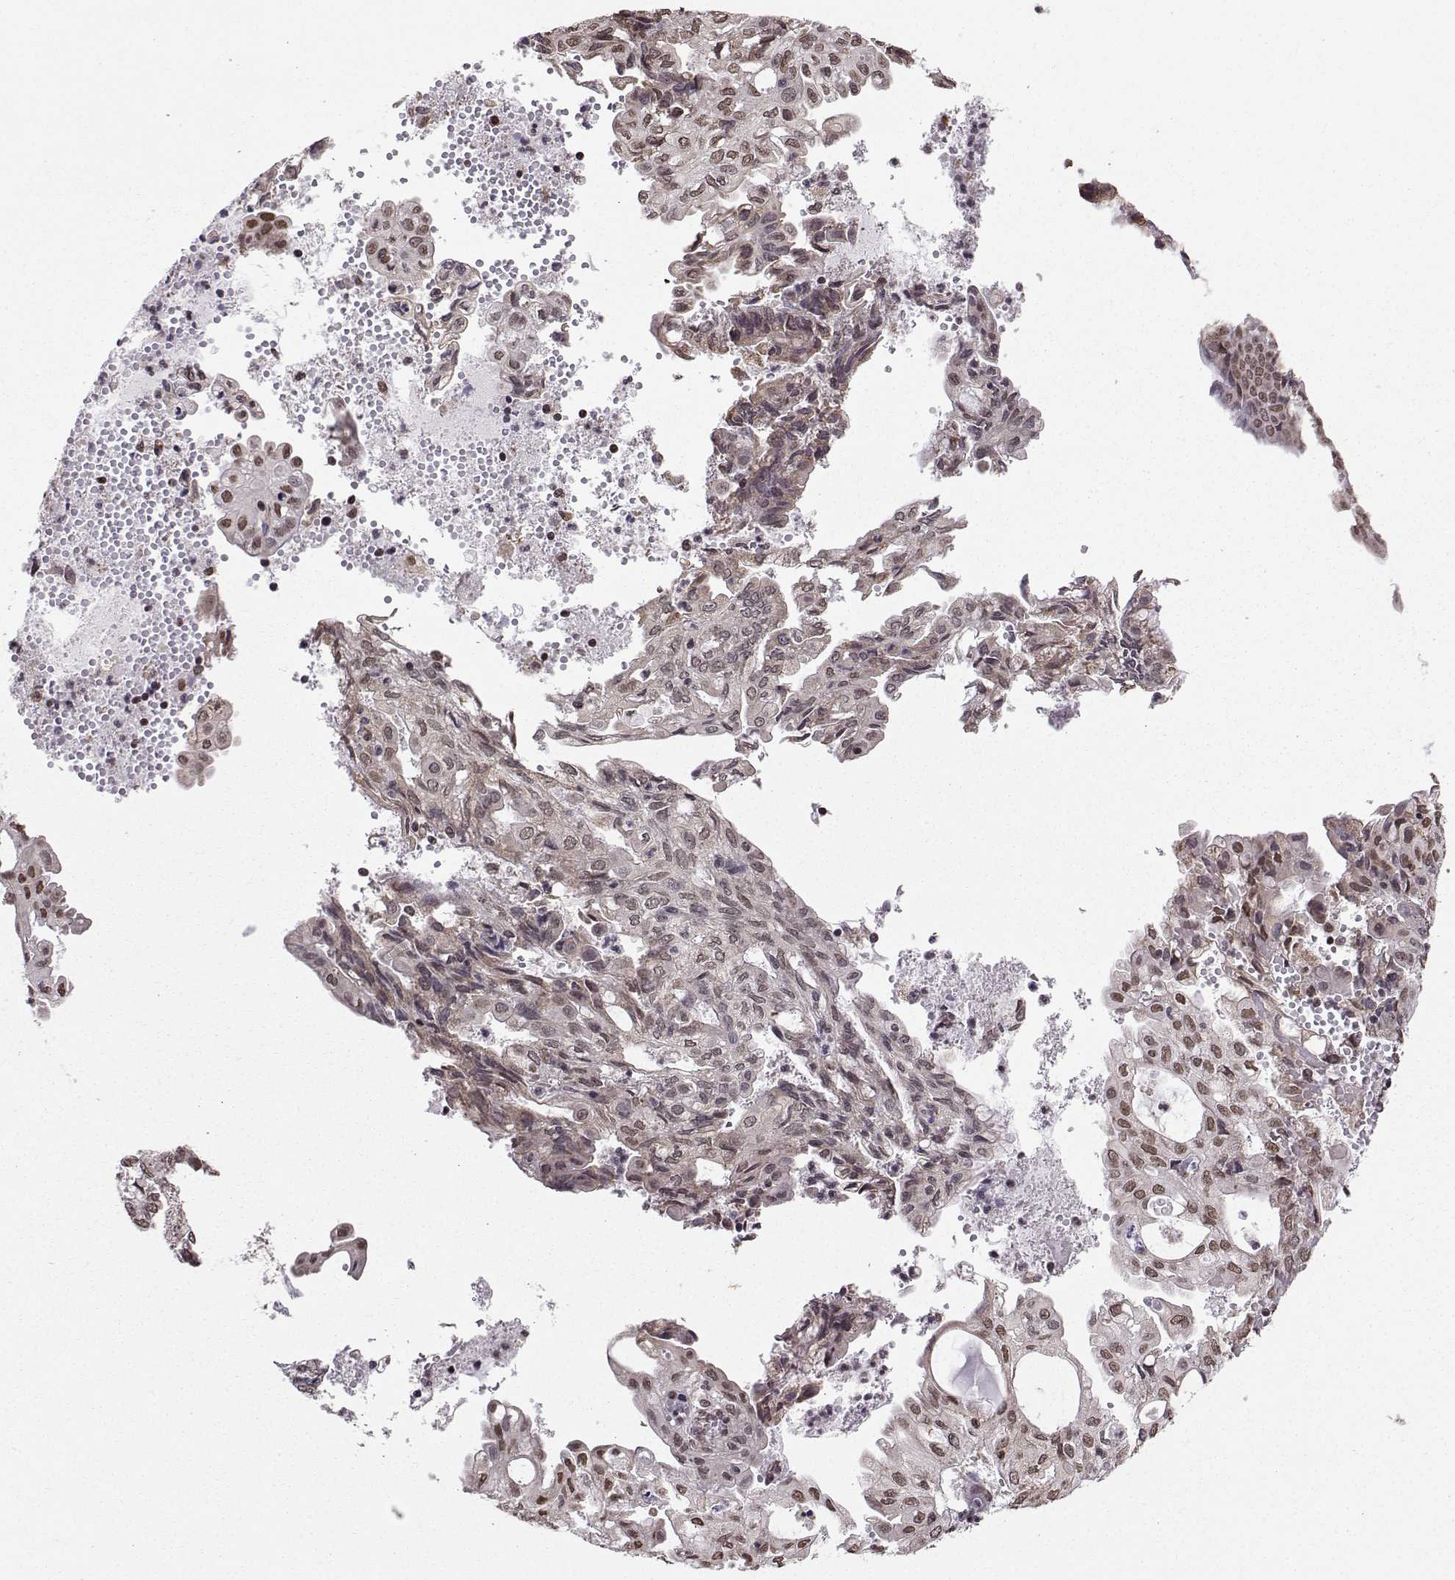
{"staining": {"intensity": "weak", "quantity": ">75%", "location": "cytoplasmic/membranous,nuclear"}, "tissue": "endometrial cancer", "cell_type": "Tumor cells", "image_type": "cancer", "snomed": [{"axis": "morphology", "description": "Adenocarcinoma, NOS"}, {"axis": "topography", "description": "Endometrium"}], "caption": "Brown immunohistochemical staining in human endometrial cancer exhibits weak cytoplasmic/membranous and nuclear positivity in approximately >75% of tumor cells.", "gene": "EZH1", "patient": {"sex": "female", "age": 68}}